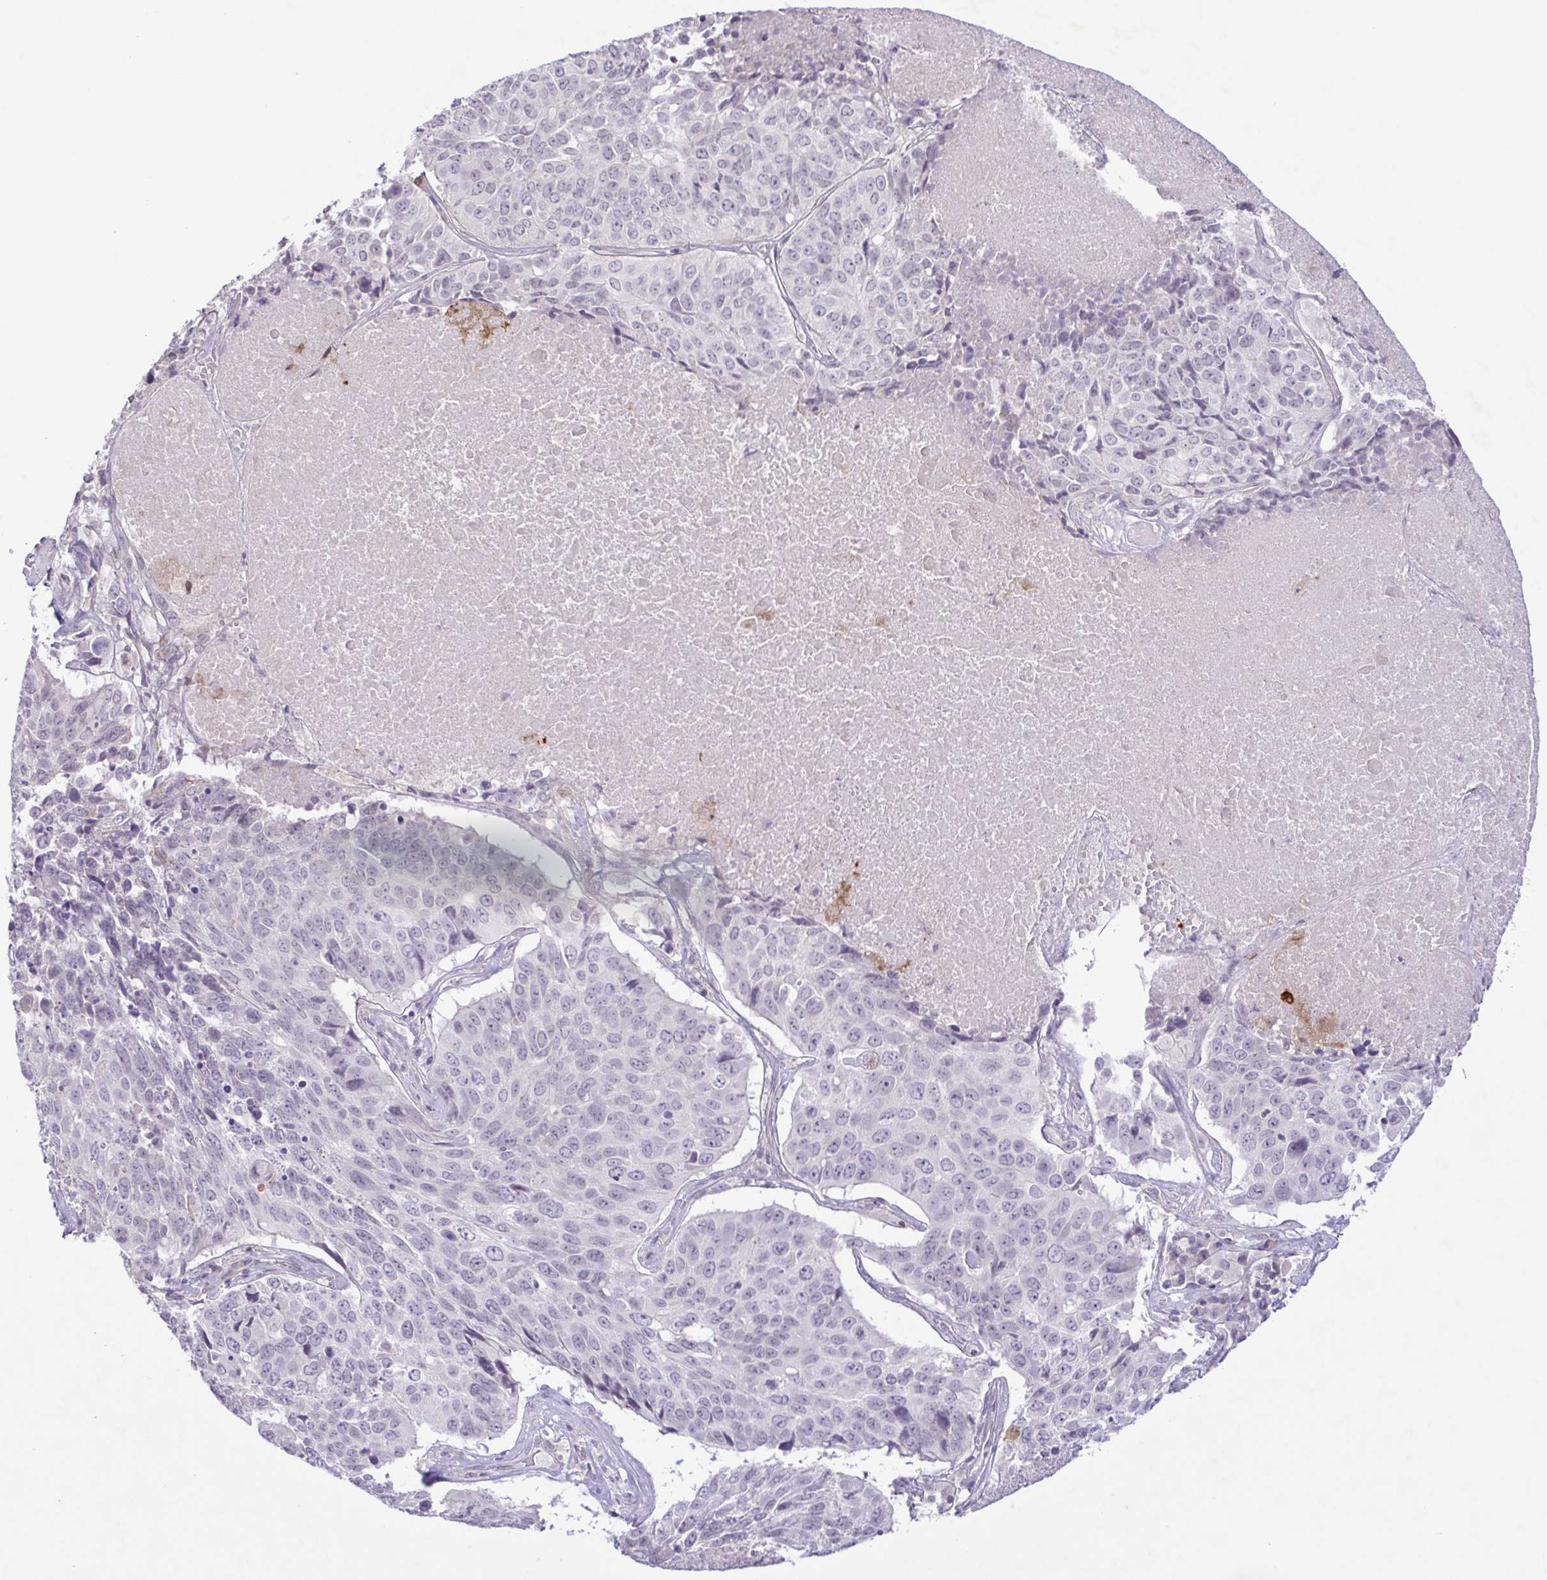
{"staining": {"intensity": "negative", "quantity": "none", "location": "none"}, "tissue": "lung cancer", "cell_type": "Tumor cells", "image_type": "cancer", "snomed": [{"axis": "morphology", "description": "Normal tissue, NOS"}, {"axis": "morphology", "description": "Squamous cell carcinoma, NOS"}, {"axis": "topography", "description": "Bronchus"}, {"axis": "topography", "description": "Lung"}], "caption": "Tumor cells show no significant protein positivity in squamous cell carcinoma (lung).", "gene": "IL1RN", "patient": {"sex": "male", "age": 64}}